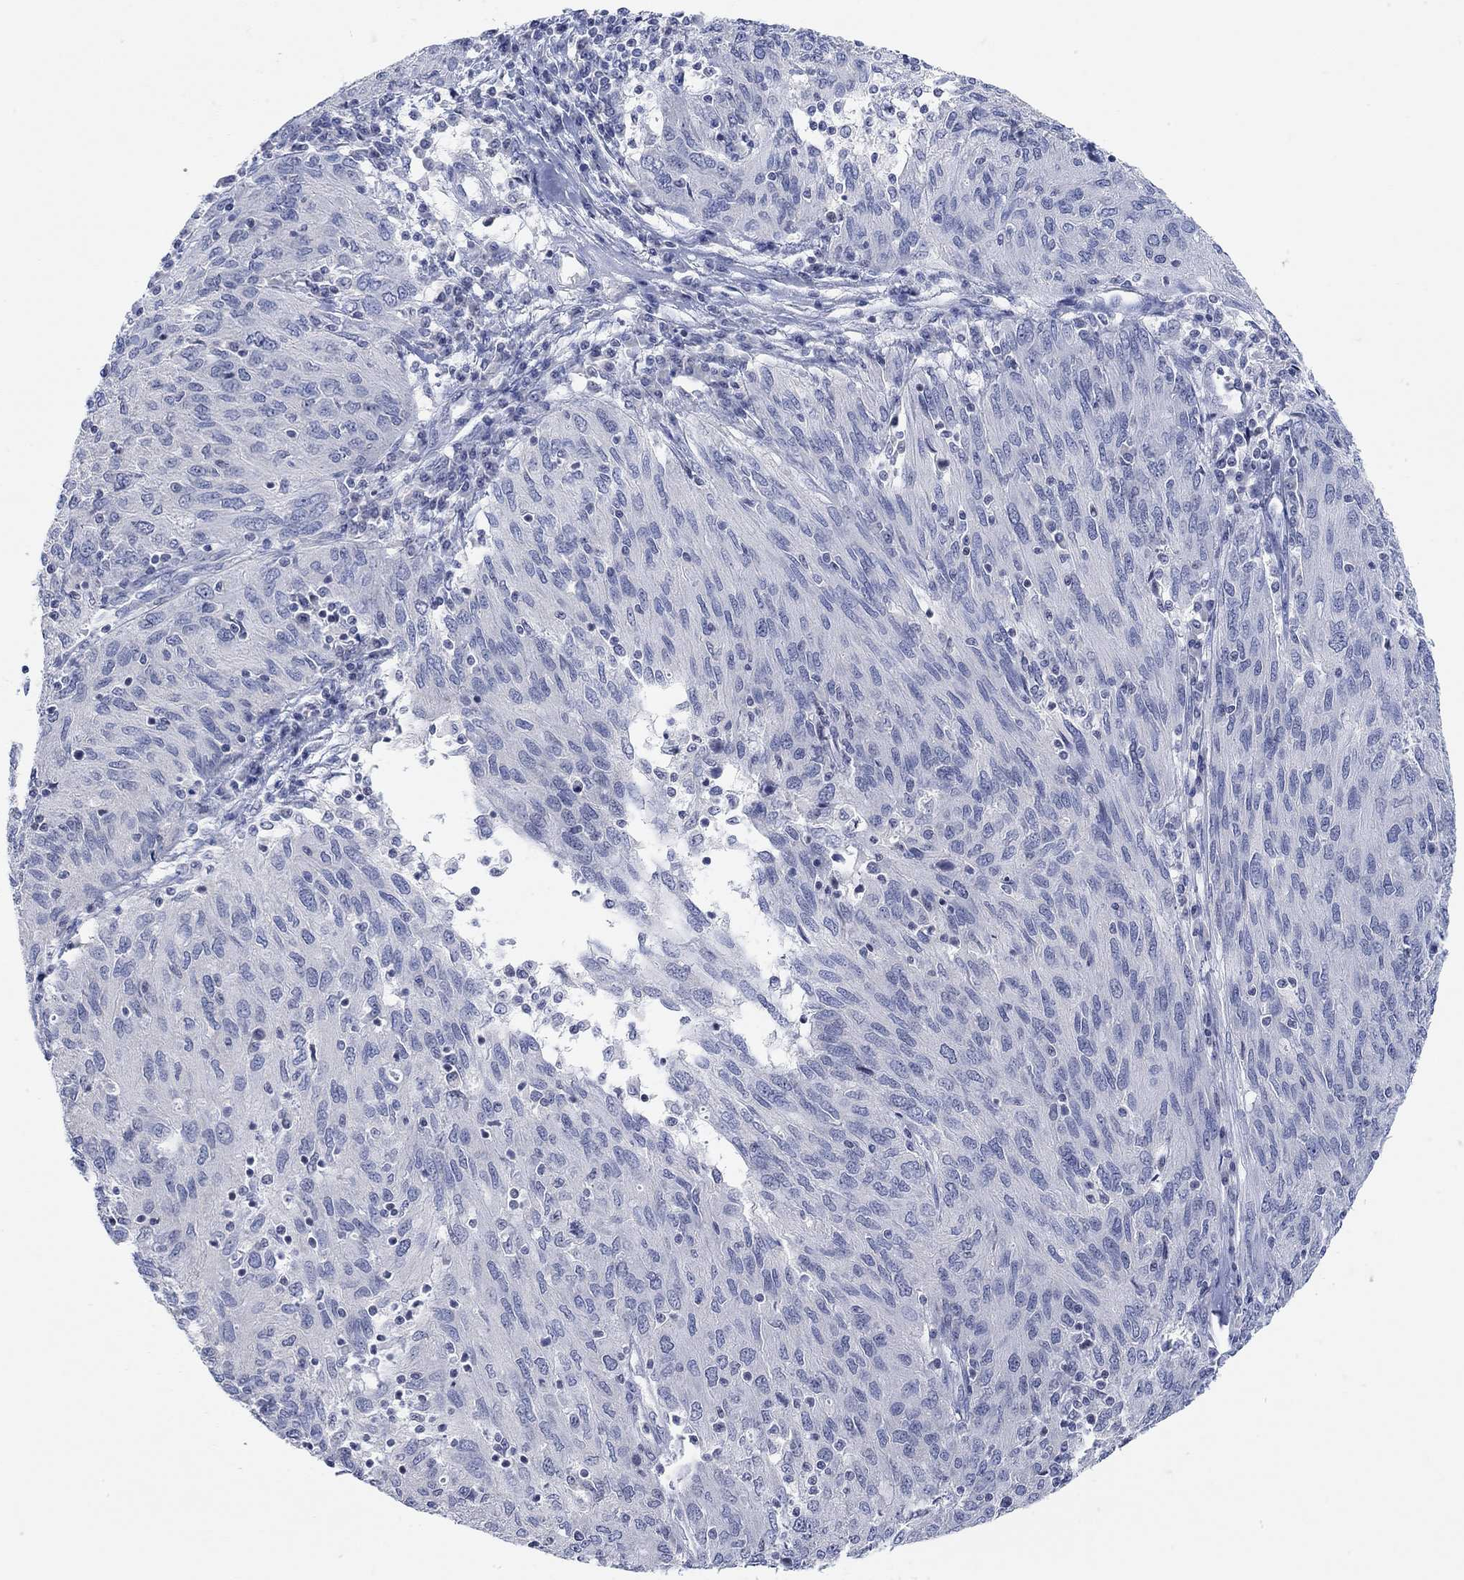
{"staining": {"intensity": "negative", "quantity": "none", "location": "none"}, "tissue": "ovarian cancer", "cell_type": "Tumor cells", "image_type": "cancer", "snomed": [{"axis": "morphology", "description": "Carcinoma, endometroid"}, {"axis": "topography", "description": "Ovary"}], "caption": "This is a histopathology image of immunohistochemistry staining of endometroid carcinoma (ovarian), which shows no positivity in tumor cells.", "gene": "ATP6V1E2", "patient": {"sex": "female", "age": 50}}